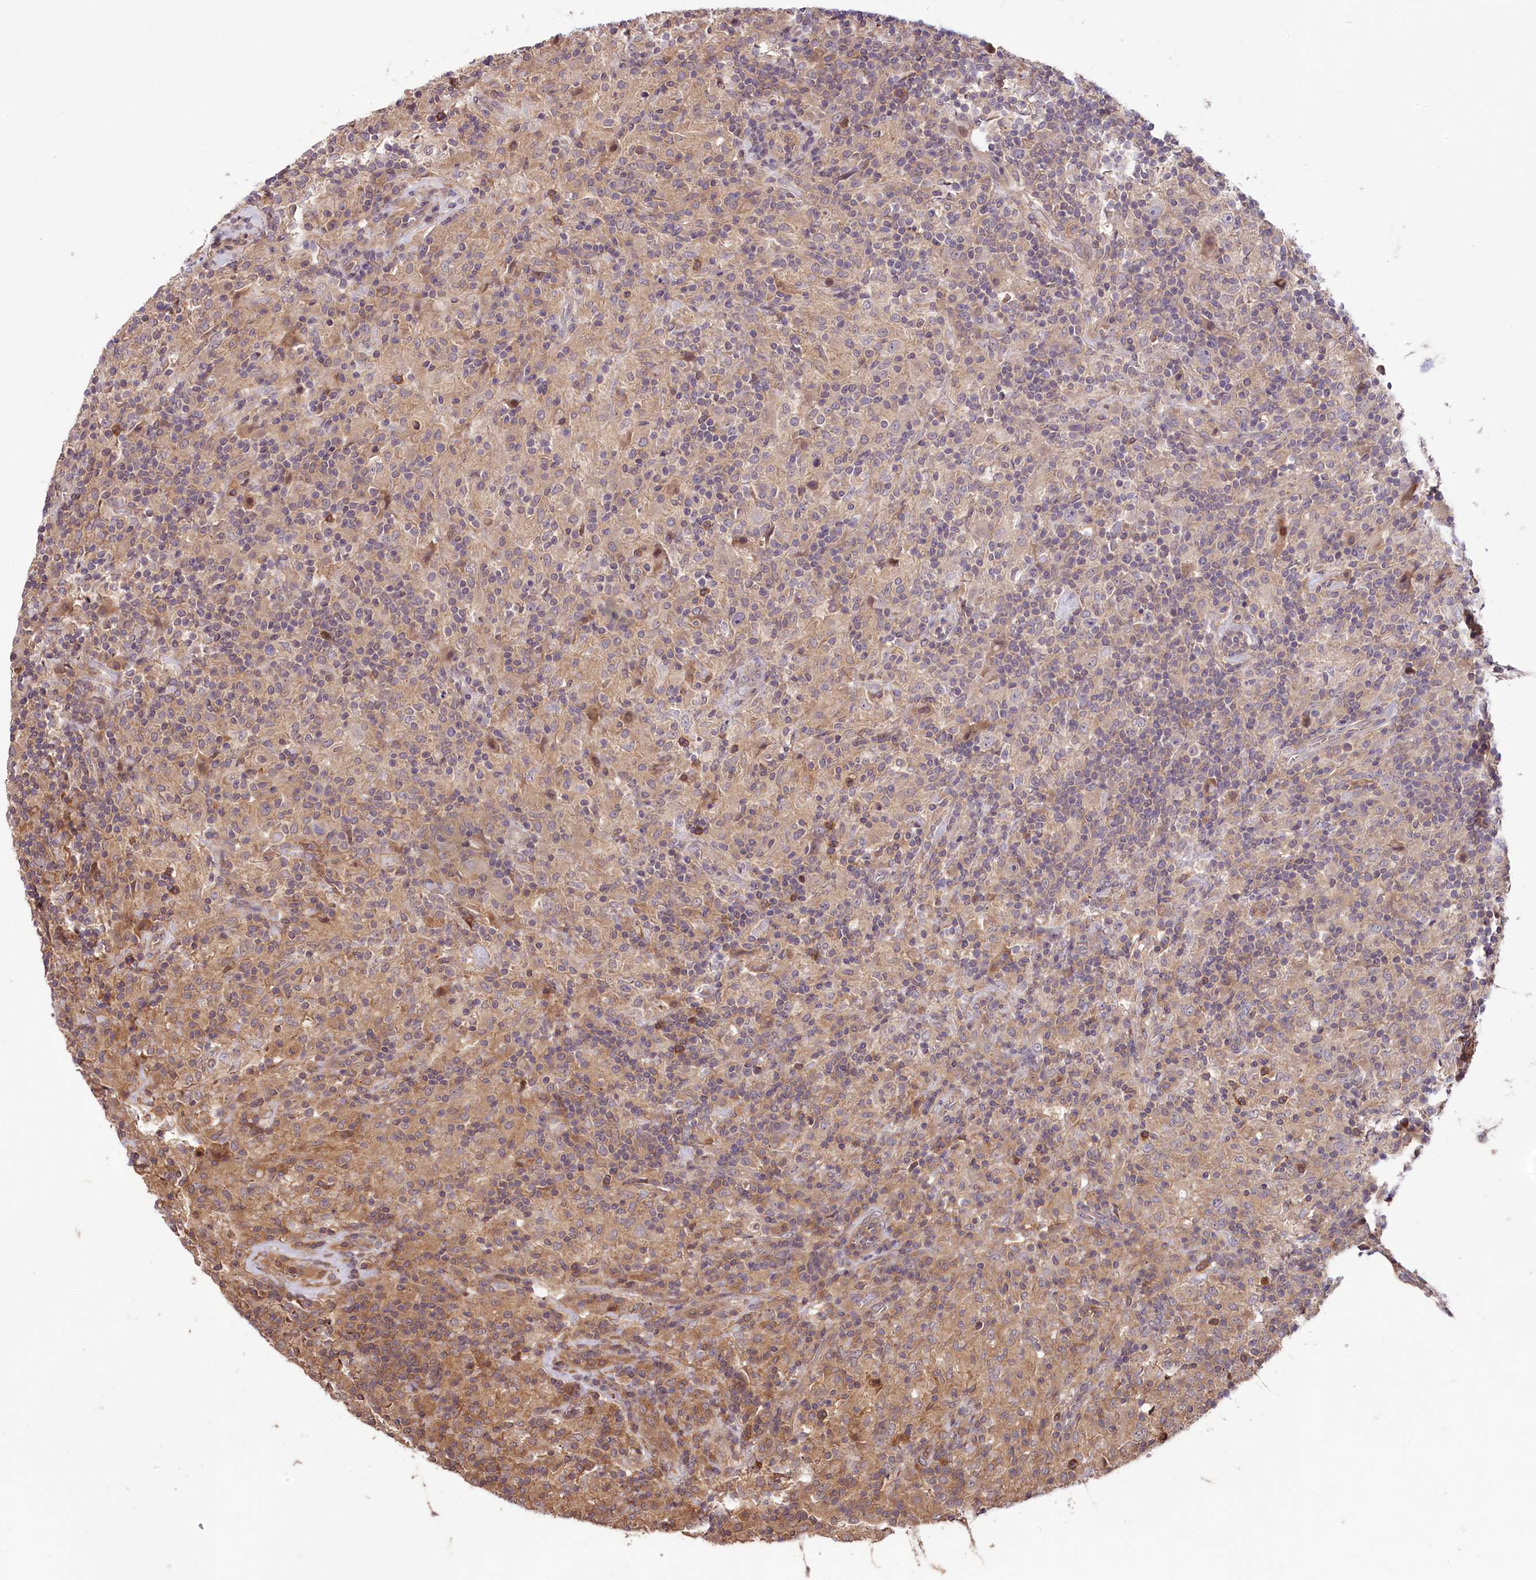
{"staining": {"intensity": "negative", "quantity": "none", "location": "none"}, "tissue": "lymphoma", "cell_type": "Tumor cells", "image_type": "cancer", "snomed": [{"axis": "morphology", "description": "Hodgkin's disease, NOS"}, {"axis": "topography", "description": "Lymph node"}], "caption": "This is an immunohistochemistry histopathology image of human Hodgkin's disease. There is no staining in tumor cells.", "gene": "RIC8A", "patient": {"sex": "male", "age": 70}}